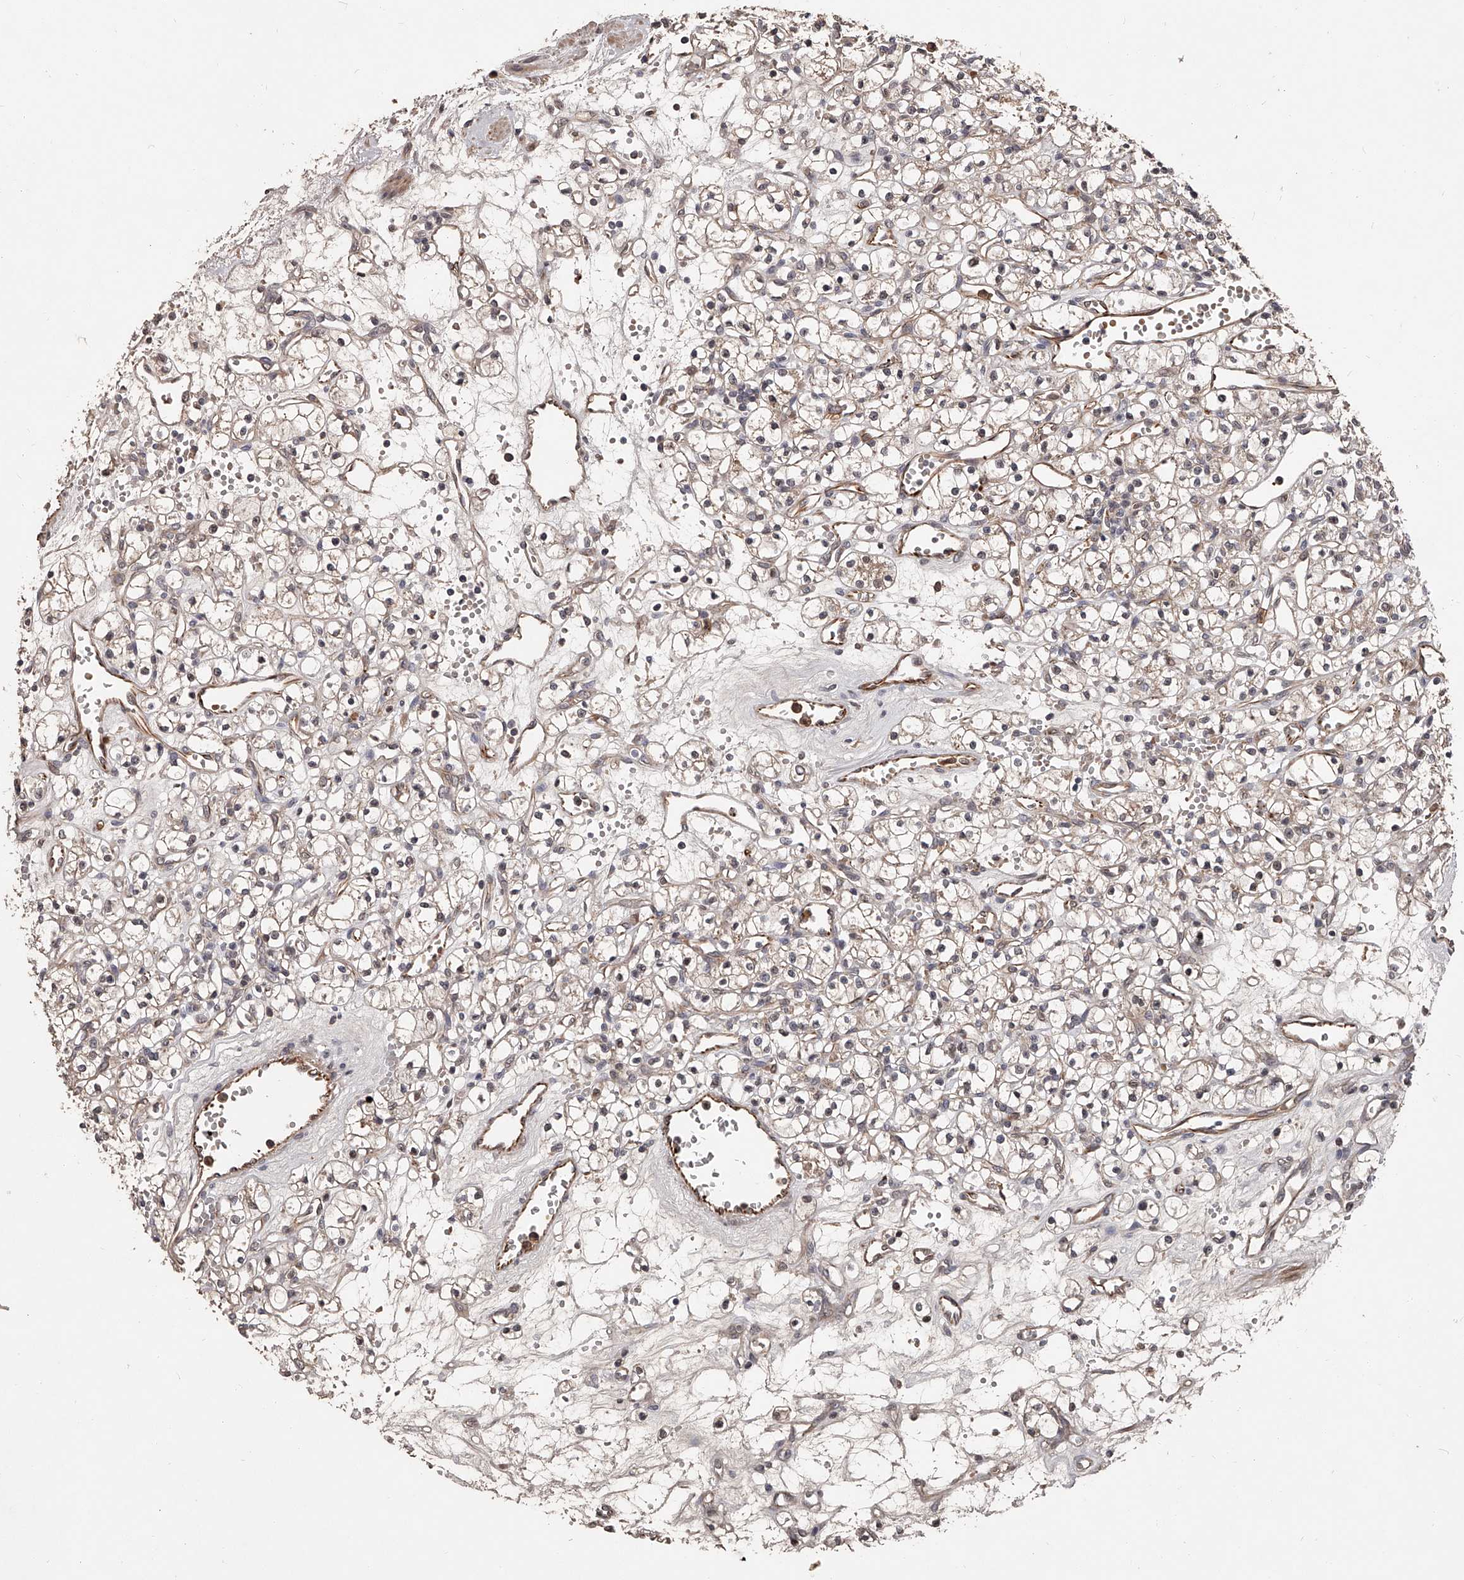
{"staining": {"intensity": "weak", "quantity": ">75%", "location": "cytoplasmic/membranous"}, "tissue": "renal cancer", "cell_type": "Tumor cells", "image_type": "cancer", "snomed": [{"axis": "morphology", "description": "Adenocarcinoma, NOS"}, {"axis": "topography", "description": "Kidney"}], "caption": "Immunohistochemical staining of human renal cancer shows weak cytoplasmic/membranous protein staining in approximately >75% of tumor cells.", "gene": "URGCP", "patient": {"sex": "female", "age": 59}}